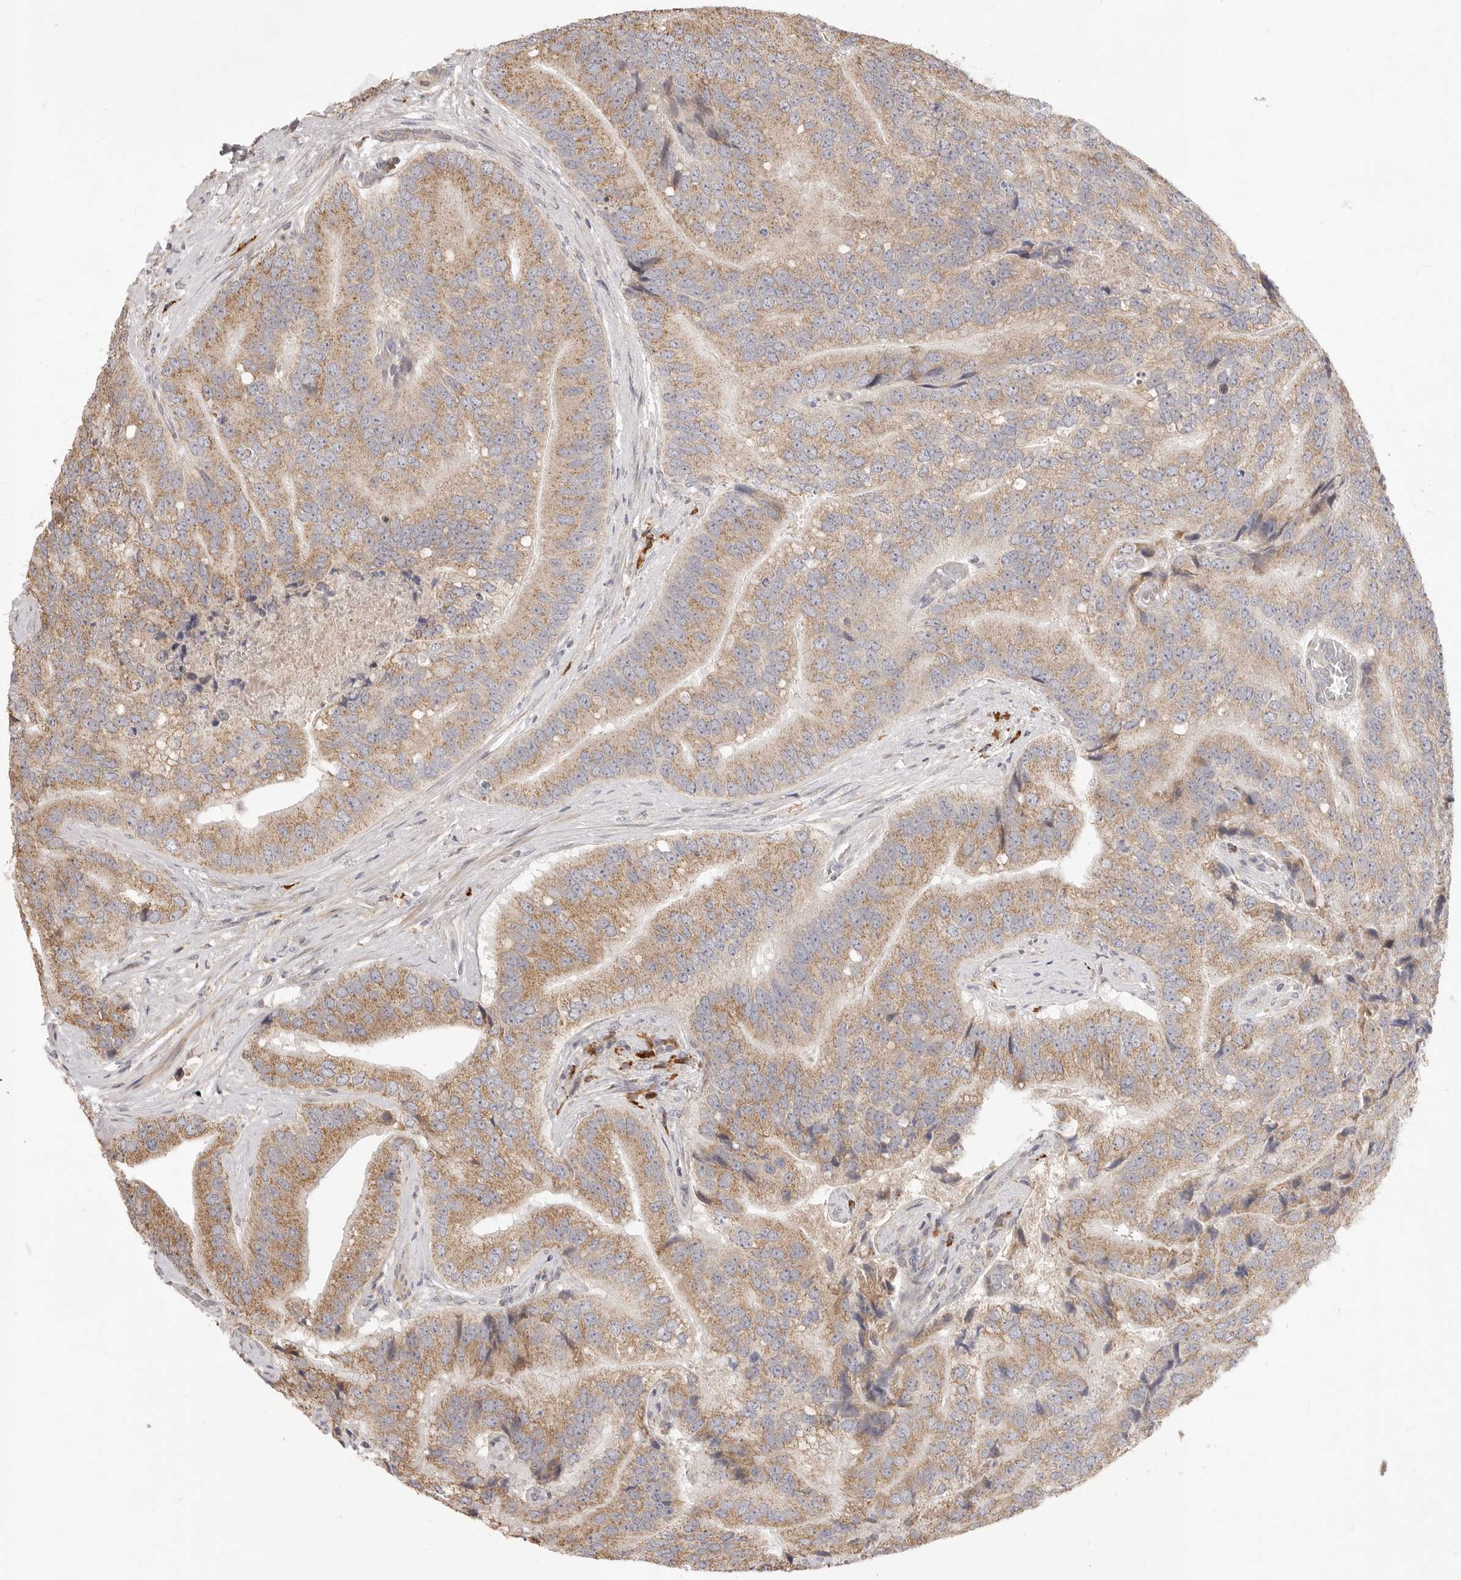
{"staining": {"intensity": "moderate", "quantity": ">75%", "location": "cytoplasmic/membranous"}, "tissue": "prostate cancer", "cell_type": "Tumor cells", "image_type": "cancer", "snomed": [{"axis": "morphology", "description": "Adenocarcinoma, High grade"}, {"axis": "topography", "description": "Prostate"}], "caption": "Immunohistochemical staining of adenocarcinoma (high-grade) (prostate) displays medium levels of moderate cytoplasmic/membranous protein staining in about >75% of tumor cells.", "gene": "USH1C", "patient": {"sex": "male", "age": 70}}